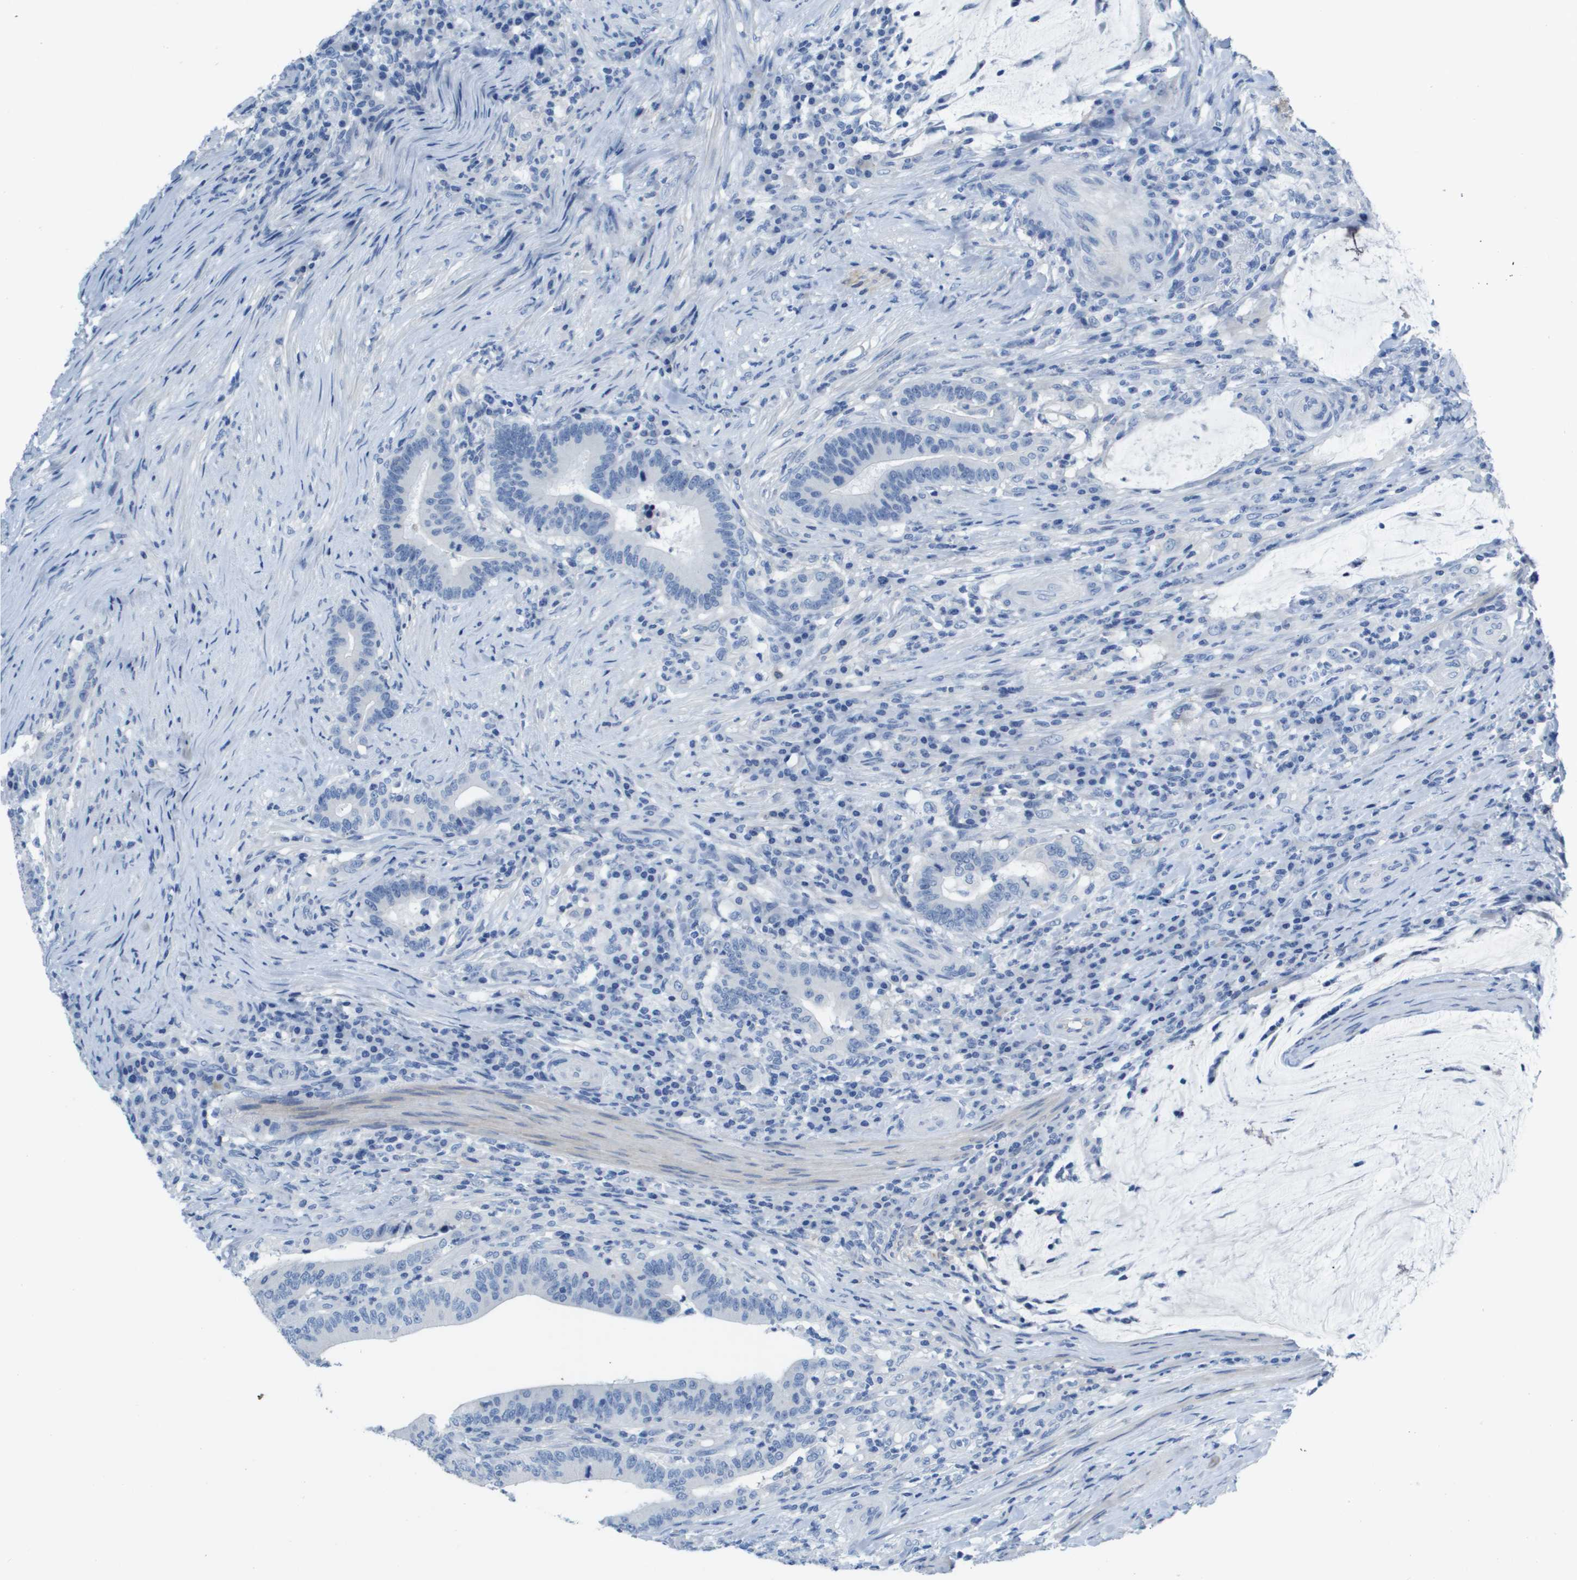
{"staining": {"intensity": "negative", "quantity": "none", "location": "none"}, "tissue": "colorectal cancer", "cell_type": "Tumor cells", "image_type": "cancer", "snomed": [{"axis": "morphology", "description": "Normal tissue, NOS"}, {"axis": "morphology", "description": "Adenocarcinoma, NOS"}, {"axis": "topography", "description": "Colon"}], "caption": "This histopathology image is of colorectal cancer (adenocarcinoma) stained with immunohistochemistry (IHC) to label a protein in brown with the nuclei are counter-stained blue. There is no staining in tumor cells.", "gene": "NCS1", "patient": {"sex": "female", "age": 66}}